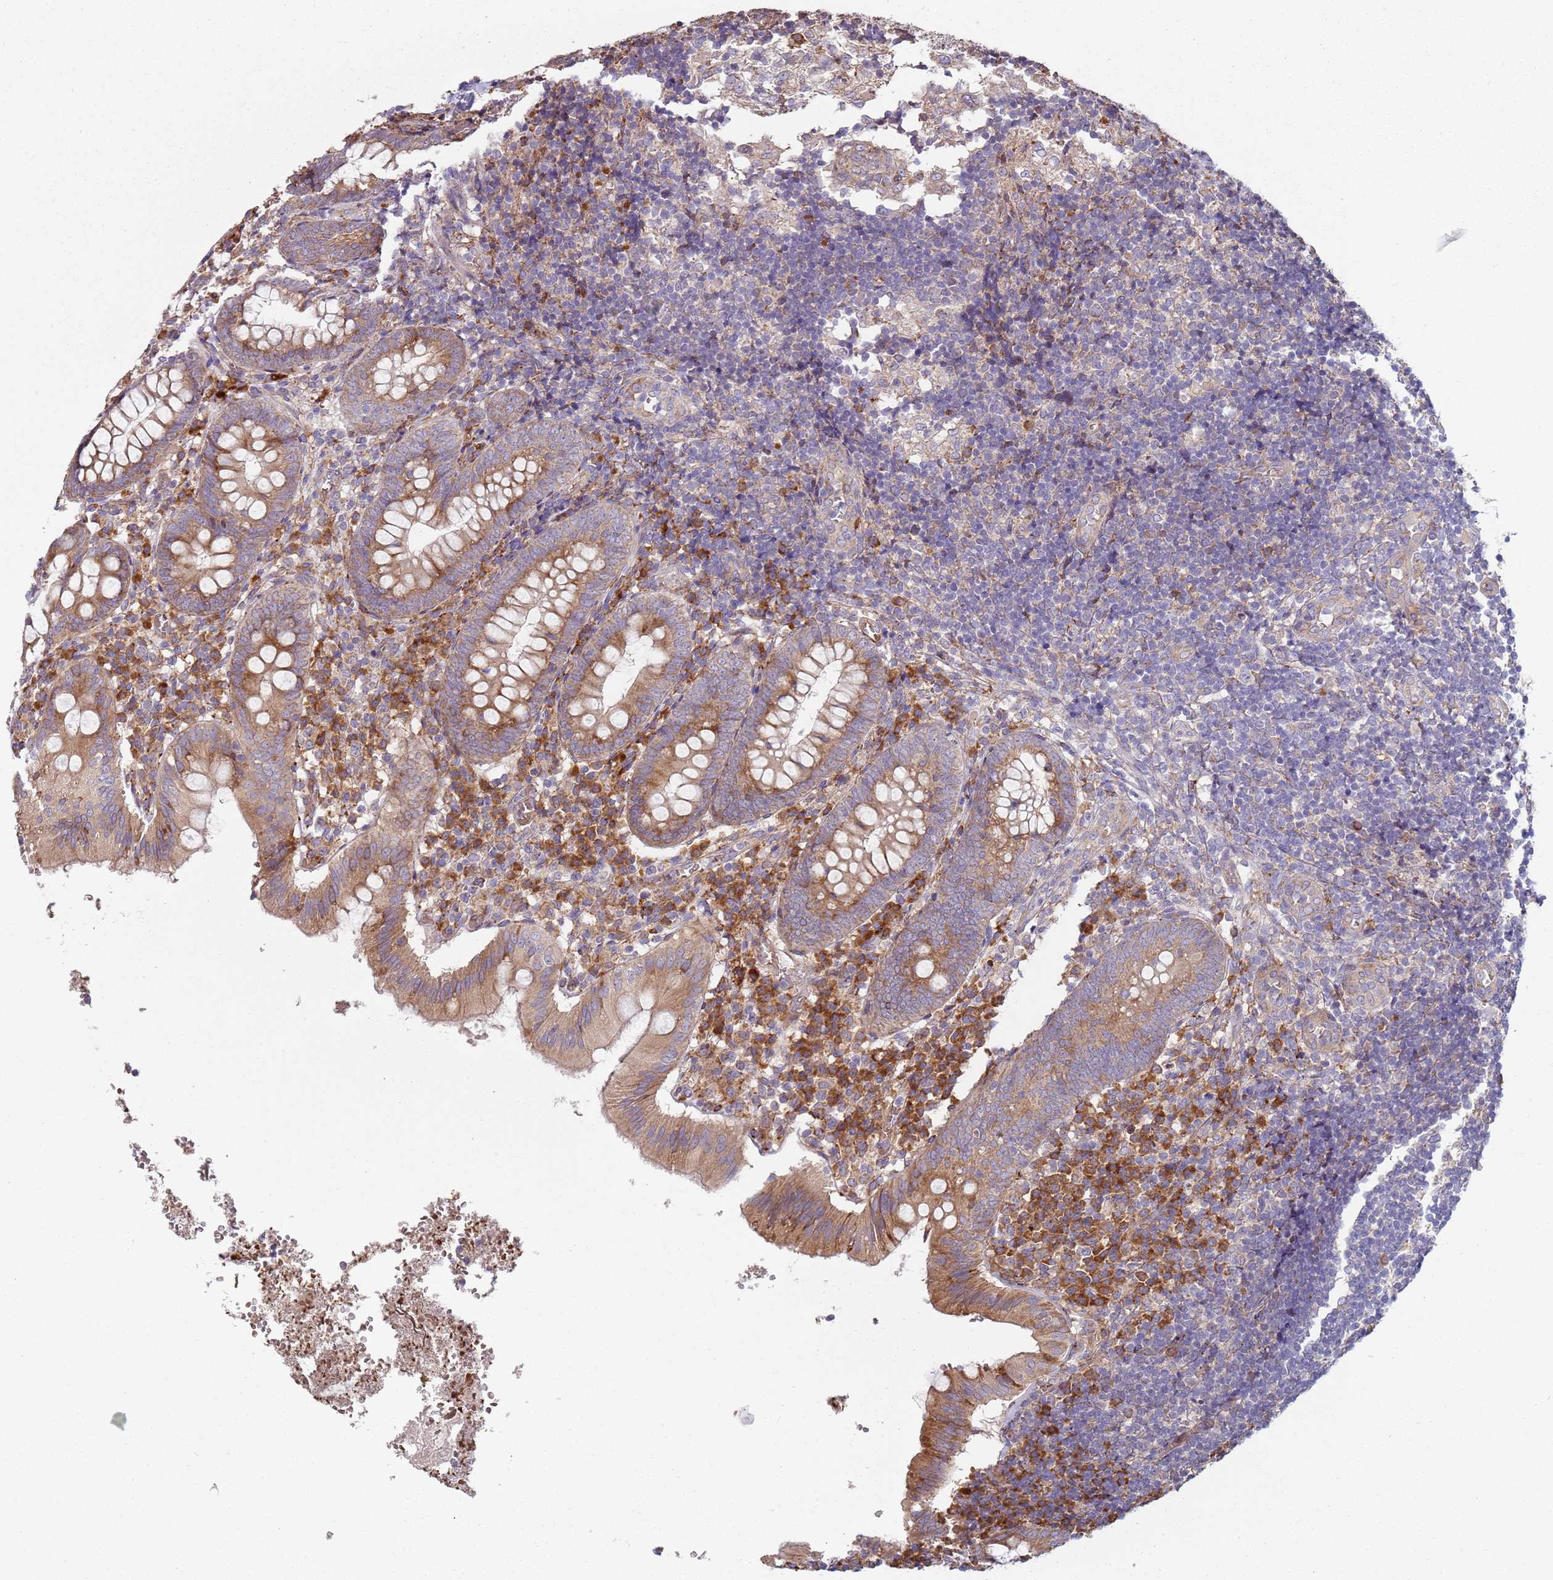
{"staining": {"intensity": "moderate", "quantity": ">75%", "location": "cytoplasmic/membranous"}, "tissue": "appendix", "cell_type": "Glandular cells", "image_type": "normal", "snomed": [{"axis": "morphology", "description": "Normal tissue, NOS"}, {"axis": "topography", "description": "Appendix"}], "caption": "Immunohistochemical staining of unremarkable appendix exhibits >75% levels of moderate cytoplasmic/membranous protein staining in approximately >75% of glandular cells. The protein of interest is stained brown, and the nuclei are stained in blue (DAB (3,3'-diaminobenzidine) IHC with brightfield microscopy, high magnification).", "gene": "SPATA2", "patient": {"sex": "male", "age": 8}}